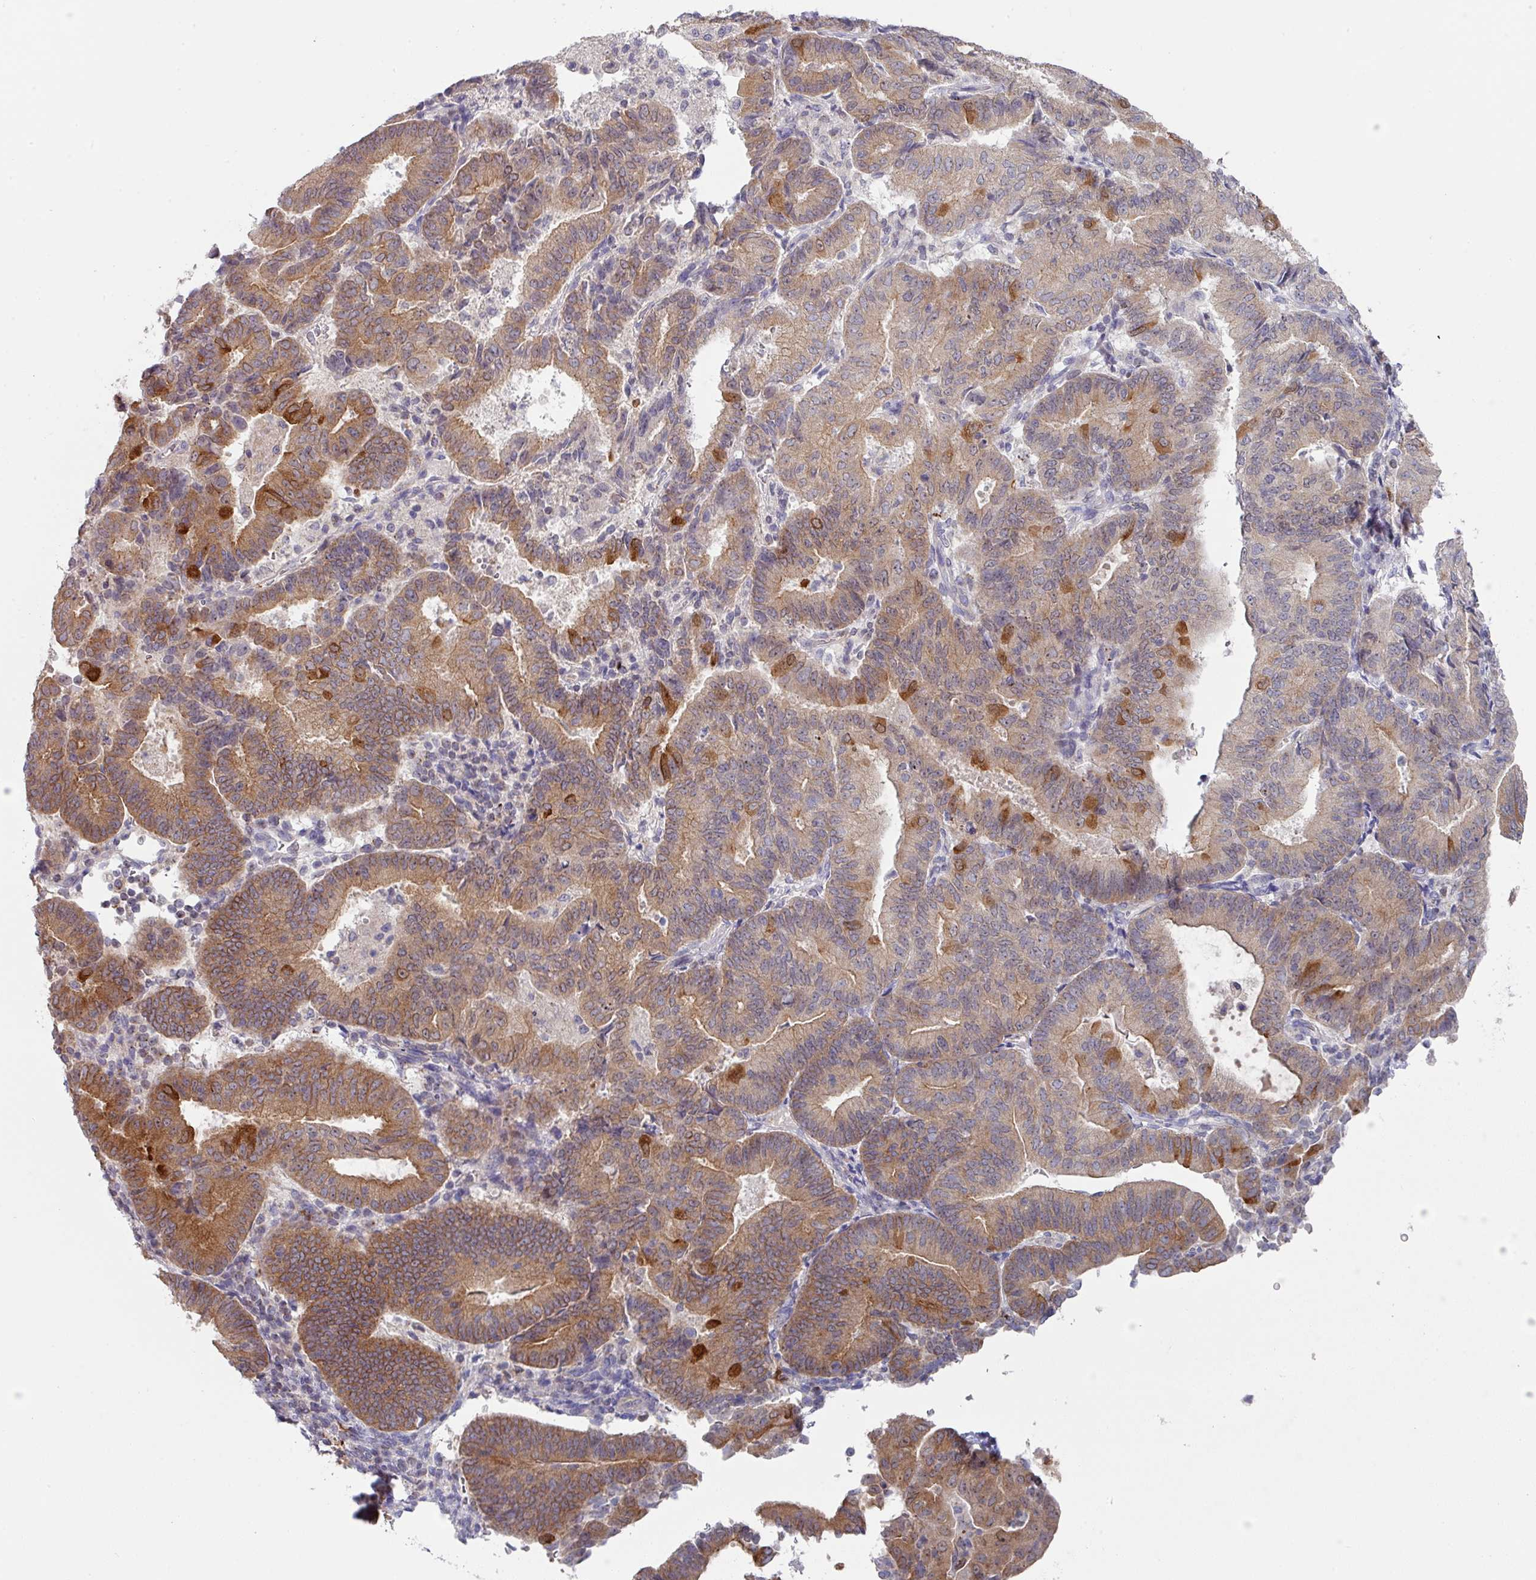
{"staining": {"intensity": "strong", "quantity": "25%-75%", "location": "cytoplasmic/membranous,nuclear"}, "tissue": "endometrial cancer", "cell_type": "Tumor cells", "image_type": "cancer", "snomed": [{"axis": "morphology", "description": "Adenocarcinoma, NOS"}, {"axis": "topography", "description": "Endometrium"}], "caption": "Brown immunohistochemical staining in human endometrial adenocarcinoma demonstrates strong cytoplasmic/membranous and nuclear expression in about 25%-75% of tumor cells.", "gene": "DCAF12L2", "patient": {"sex": "female", "age": 70}}